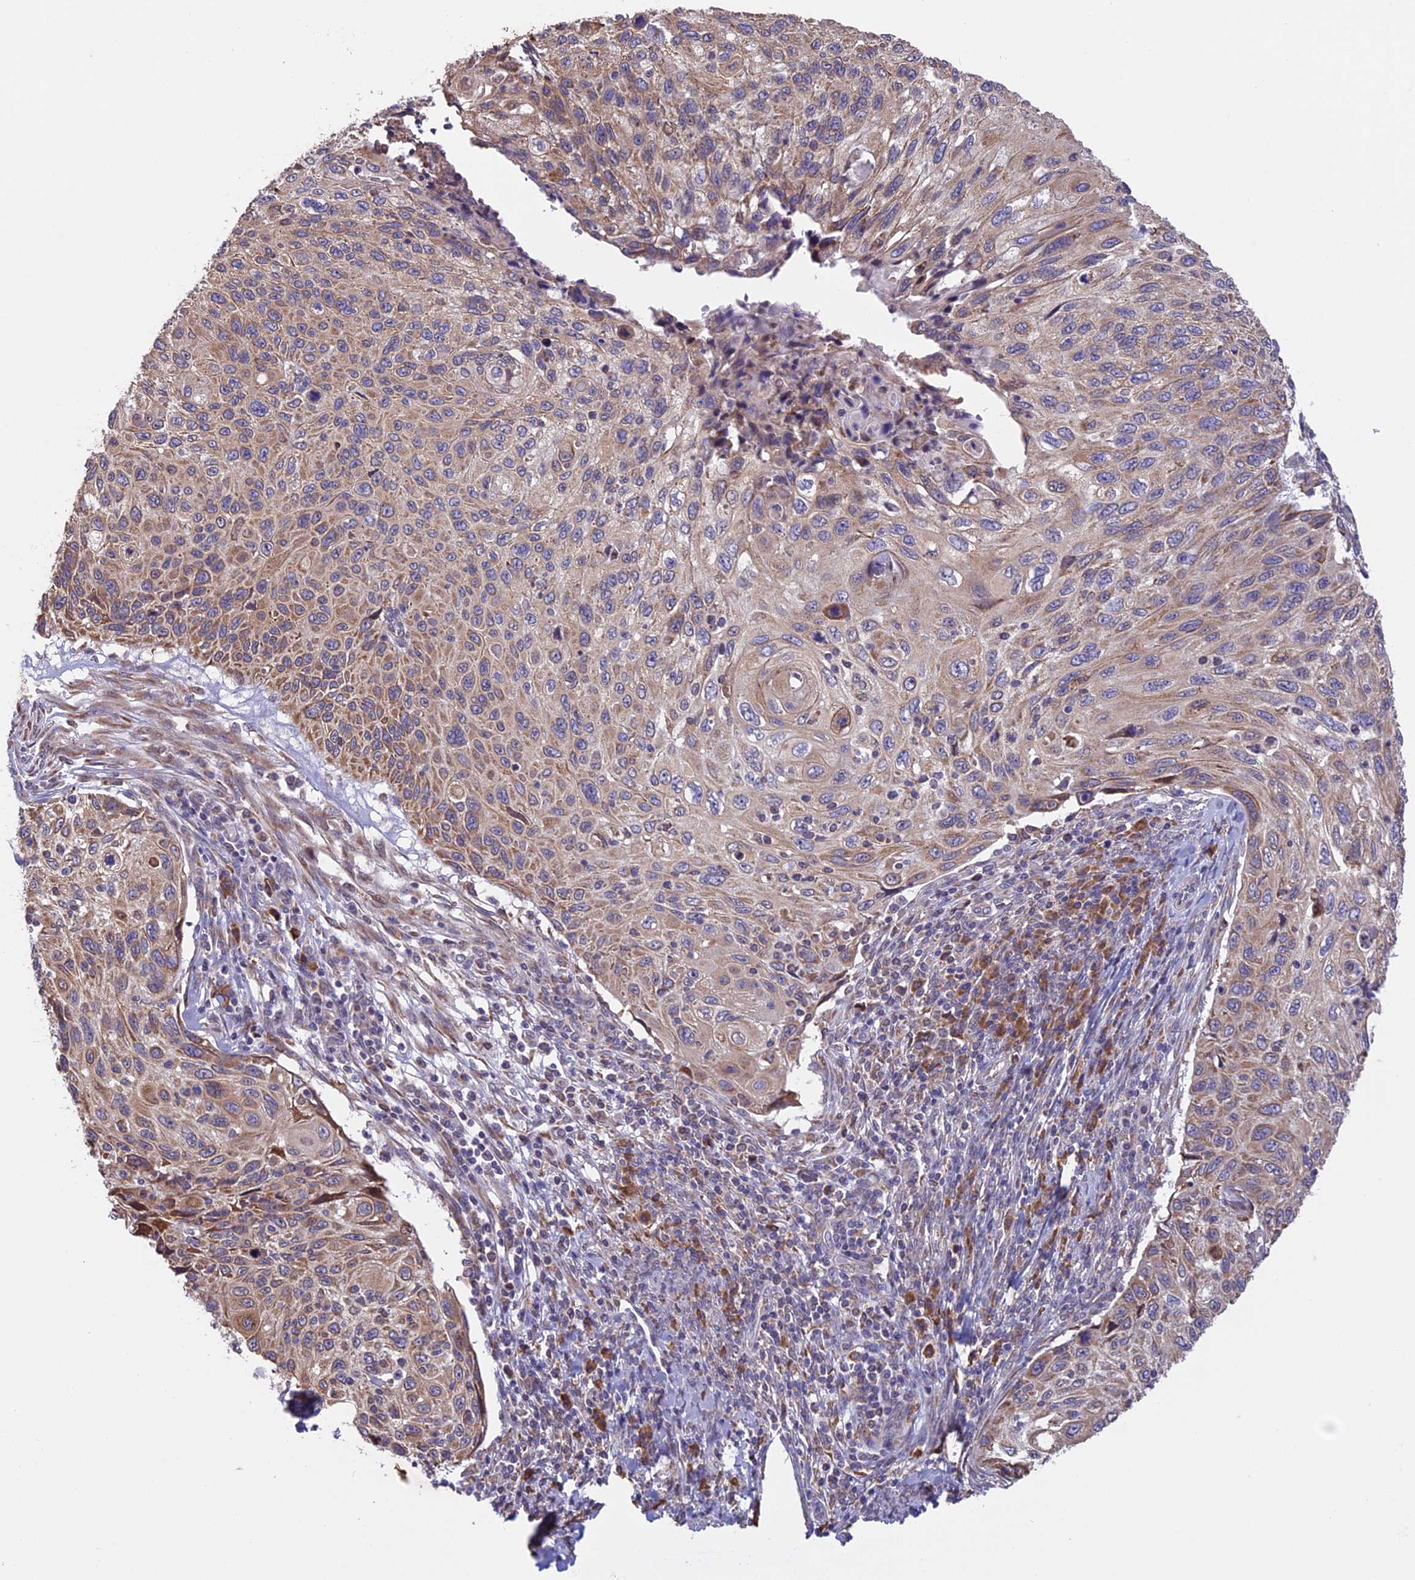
{"staining": {"intensity": "weak", "quantity": "25%-75%", "location": "cytoplasmic/membranous"}, "tissue": "cervical cancer", "cell_type": "Tumor cells", "image_type": "cancer", "snomed": [{"axis": "morphology", "description": "Squamous cell carcinoma, NOS"}, {"axis": "topography", "description": "Cervix"}], "caption": "High-power microscopy captured an immunohistochemistry micrograph of cervical cancer (squamous cell carcinoma), revealing weak cytoplasmic/membranous positivity in approximately 25%-75% of tumor cells. (IHC, brightfield microscopy, high magnification).", "gene": "DMRTA2", "patient": {"sex": "female", "age": 70}}